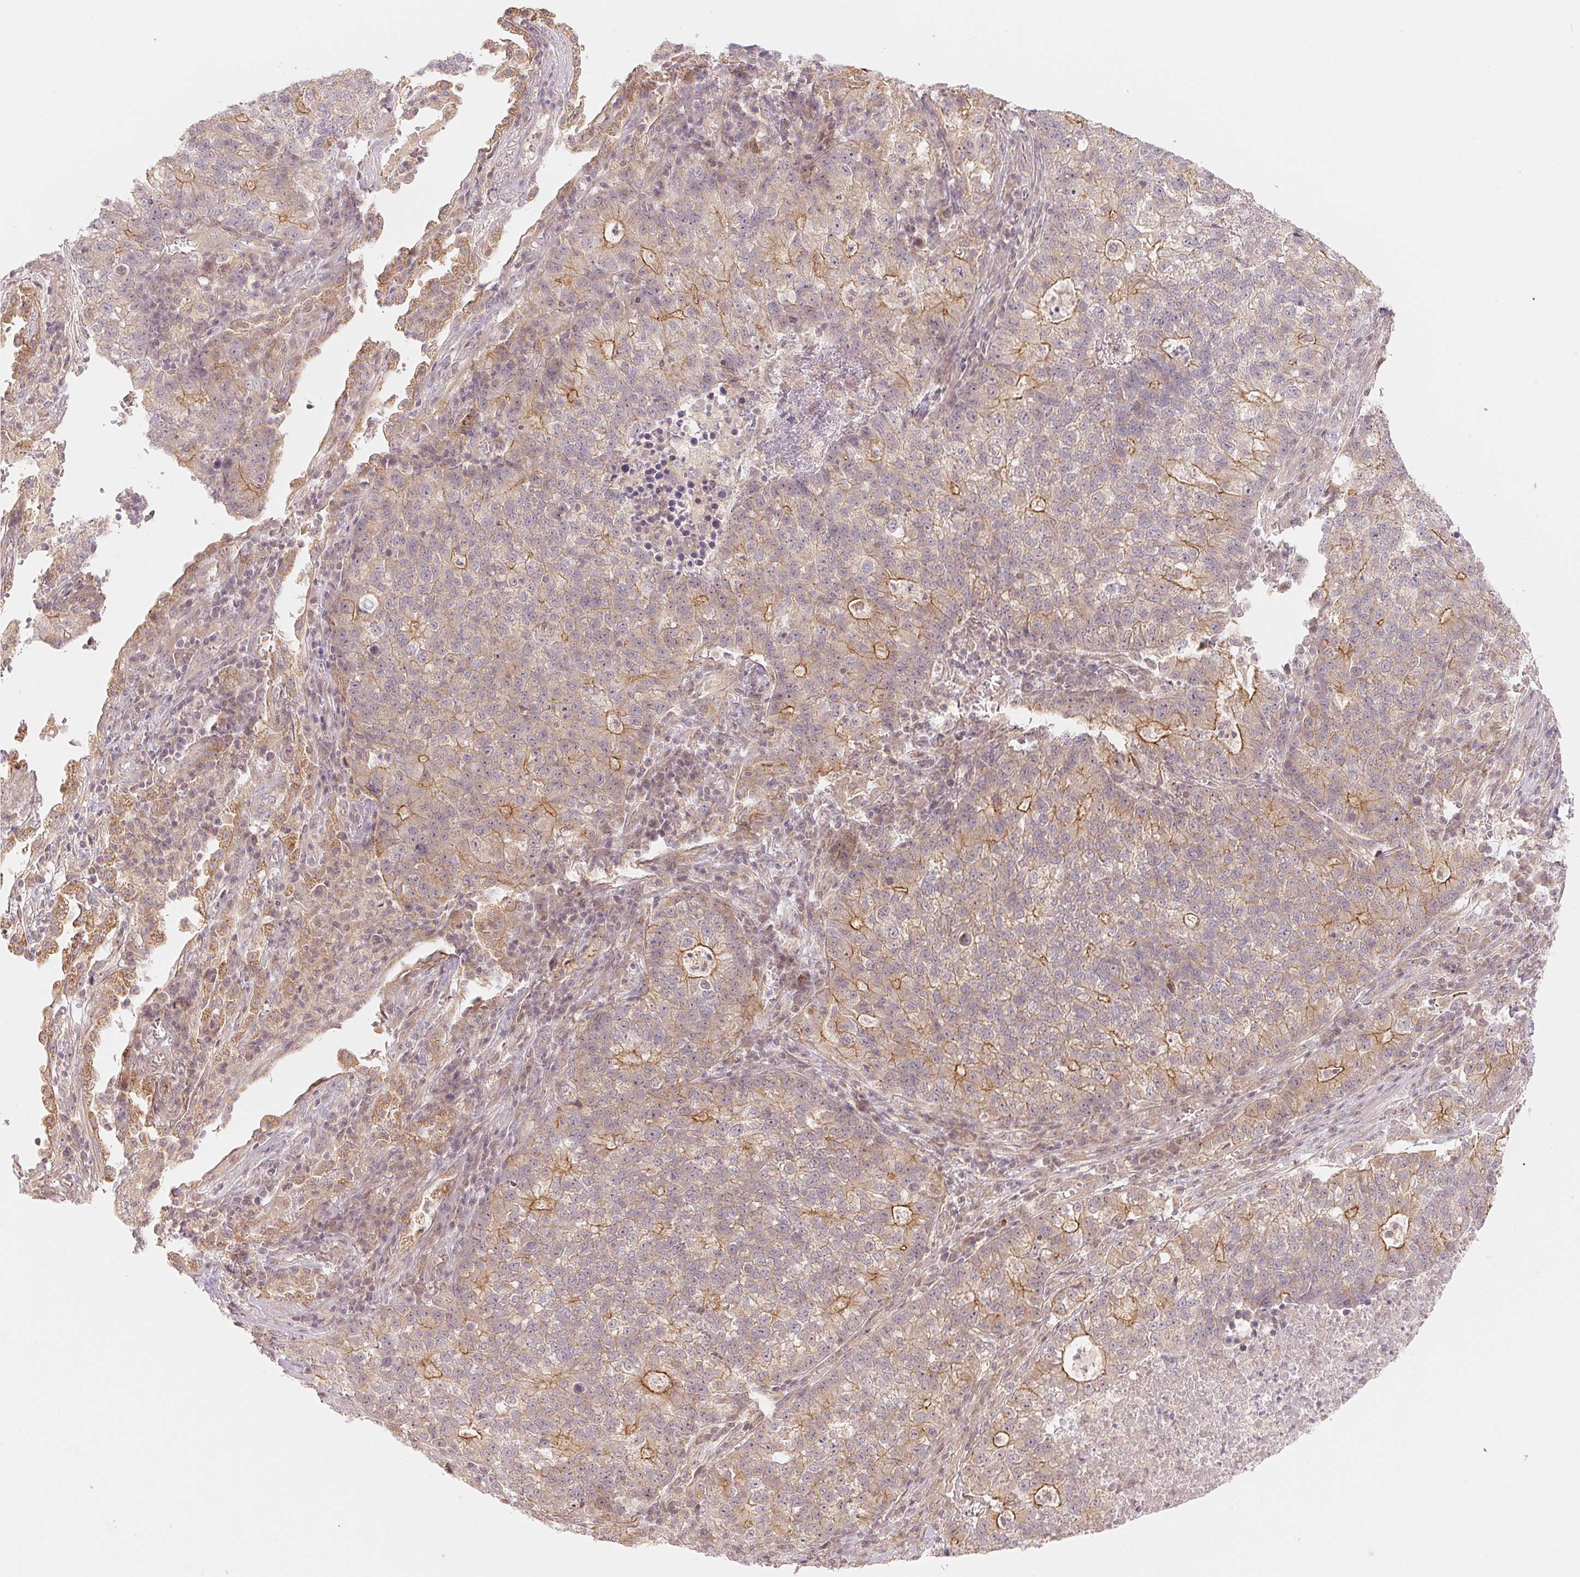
{"staining": {"intensity": "moderate", "quantity": "25%-75%", "location": "cytoplasmic/membranous"}, "tissue": "lung cancer", "cell_type": "Tumor cells", "image_type": "cancer", "snomed": [{"axis": "morphology", "description": "Adenocarcinoma, NOS"}, {"axis": "topography", "description": "Lung"}], "caption": "Adenocarcinoma (lung) was stained to show a protein in brown. There is medium levels of moderate cytoplasmic/membranous staining in about 25%-75% of tumor cells.", "gene": "WDR54", "patient": {"sex": "male", "age": 57}}